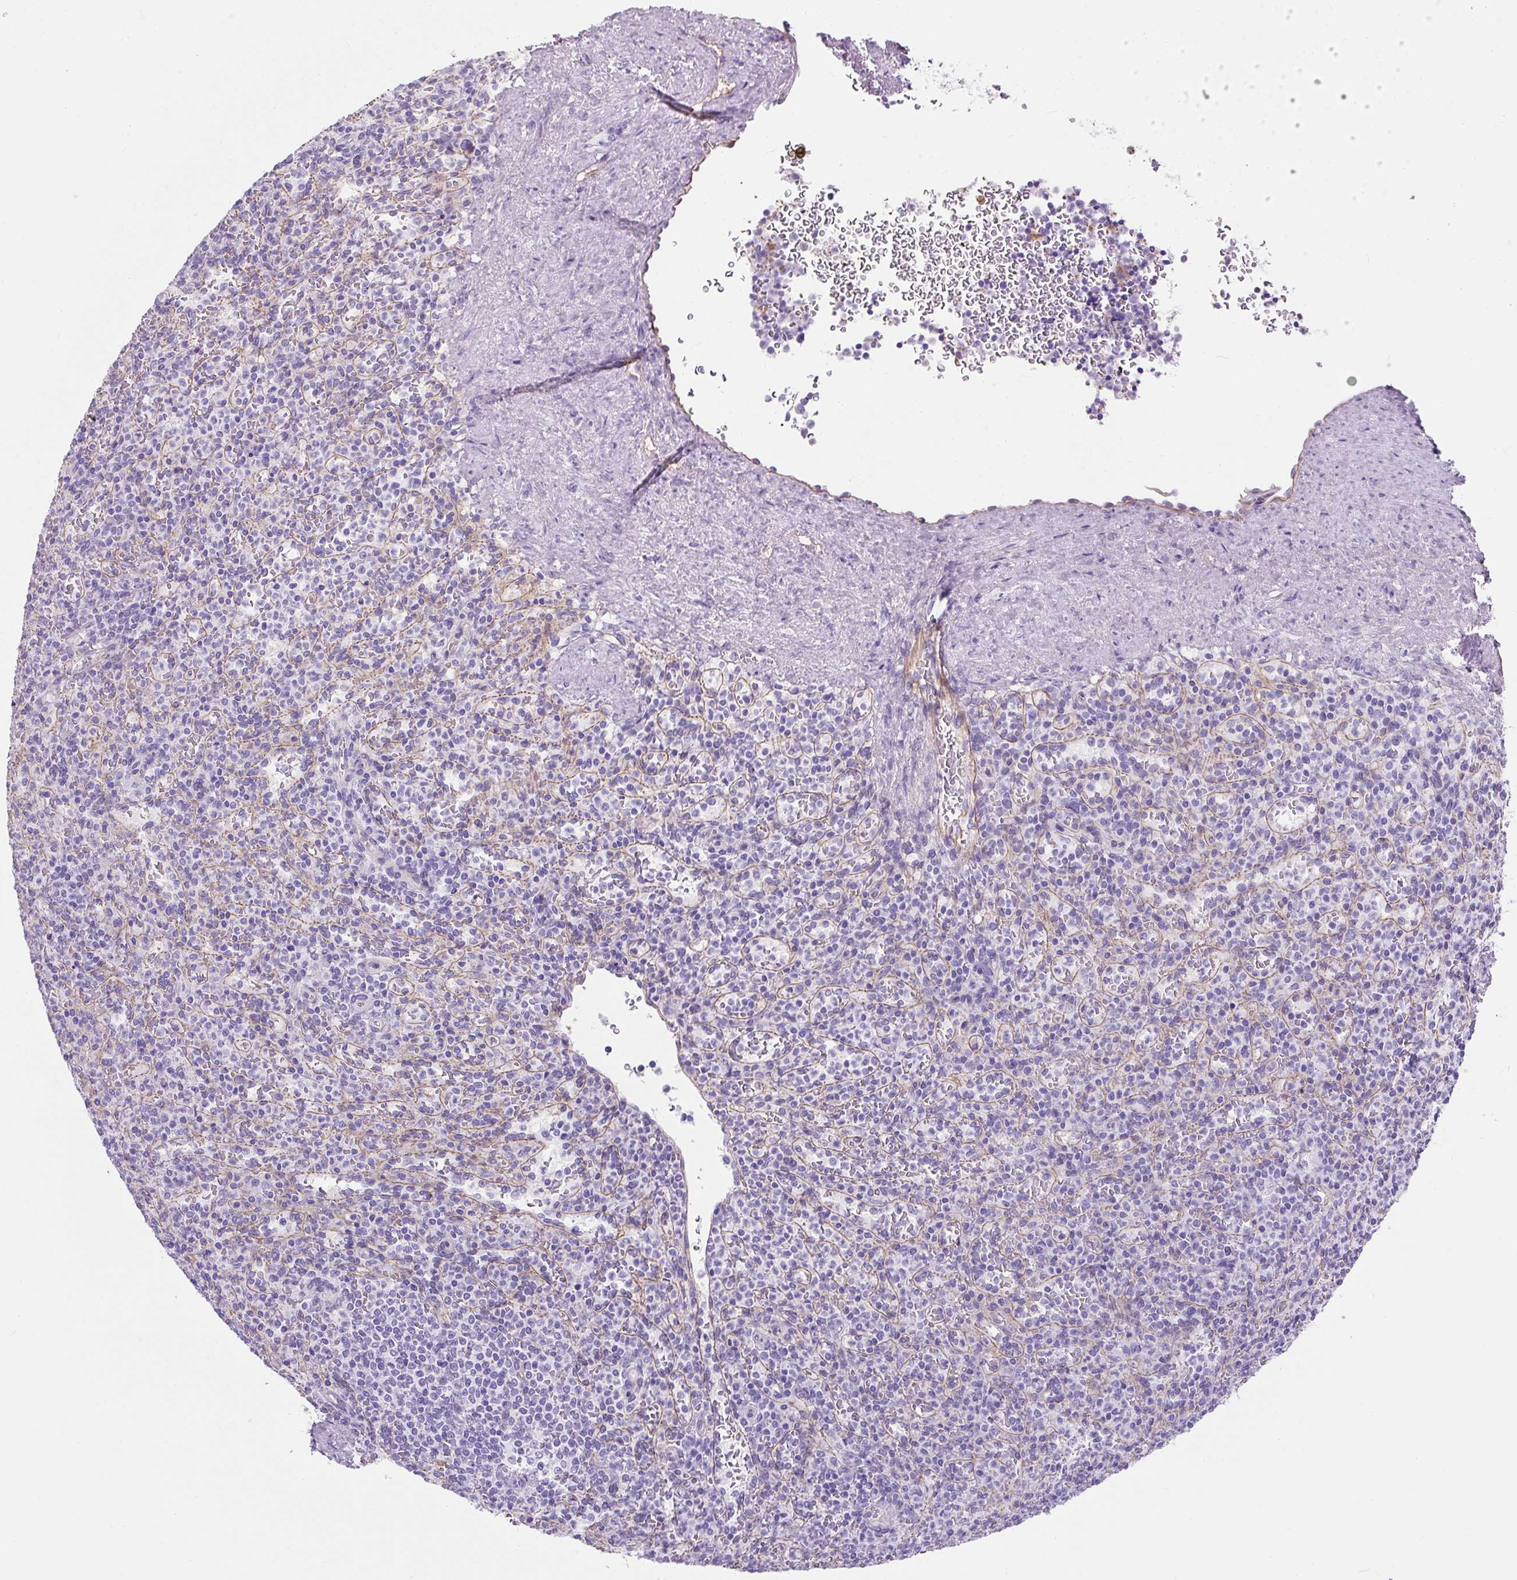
{"staining": {"intensity": "negative", "quantity": "none", "location": "none"}, "tissue": "spleen", "cell_type": "Cells in red pulp", "image_type": "normal", "snomed": [{"axis": "morphology", "description": "Normal tissue, NOS"}, {"axis": "topography", "description": "Spleen"}], "caption": "Immunohistochemistry histopathology image of benign human spleen stained for a protein (brown), which shows no staining in cells in red pulp. (Stains: DAB (3,3'-diaminobenzidine) IHC with hematoxylin counter stain, Microscopy: brightfield microscopy at high magnification).", "gene": "KRT12", "patient": {"sex": "female", "age": 74}}